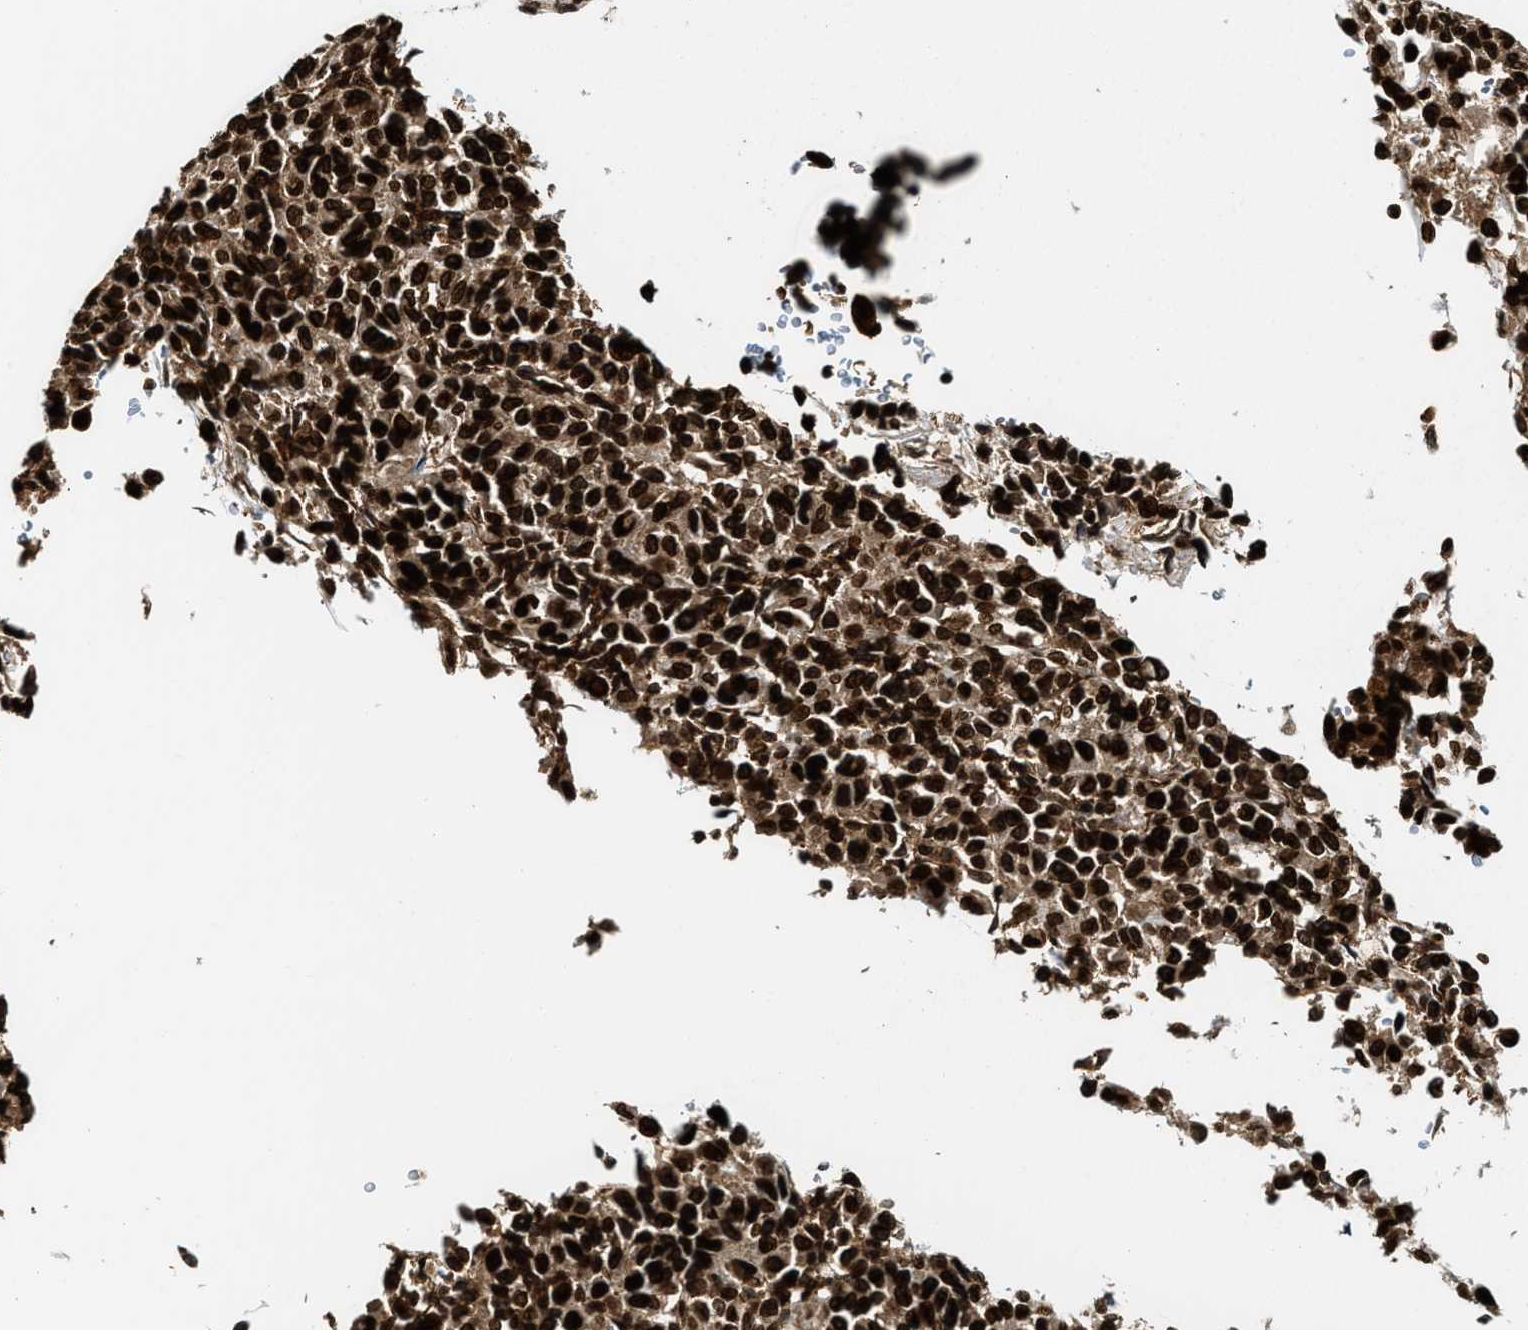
{"staining": {"intensity": "strong", "quantity": ">75%", "location": "cytoplasmic/membranous,nuclear"}, "tissue": "melanoma", "cell_type": "Tumor cells", "image_type": "cancer", "snomed": [{"axis": "morphology", "description": "Malignant melanoma, Metastatic site"}, {"axis": "topography", "description": "Lung"}], "caption": "This photomicrograph exhibits melanoma stained with immunohistochemistry (IHC) to label a protein in brown. The cytoplasmic/membranous and nuclear of tumor cells show strong positivity for the protein. Nuclei are counter-stained blue.", "gene": "MDM2", "patient": {"sex": "male", "age": 64}}